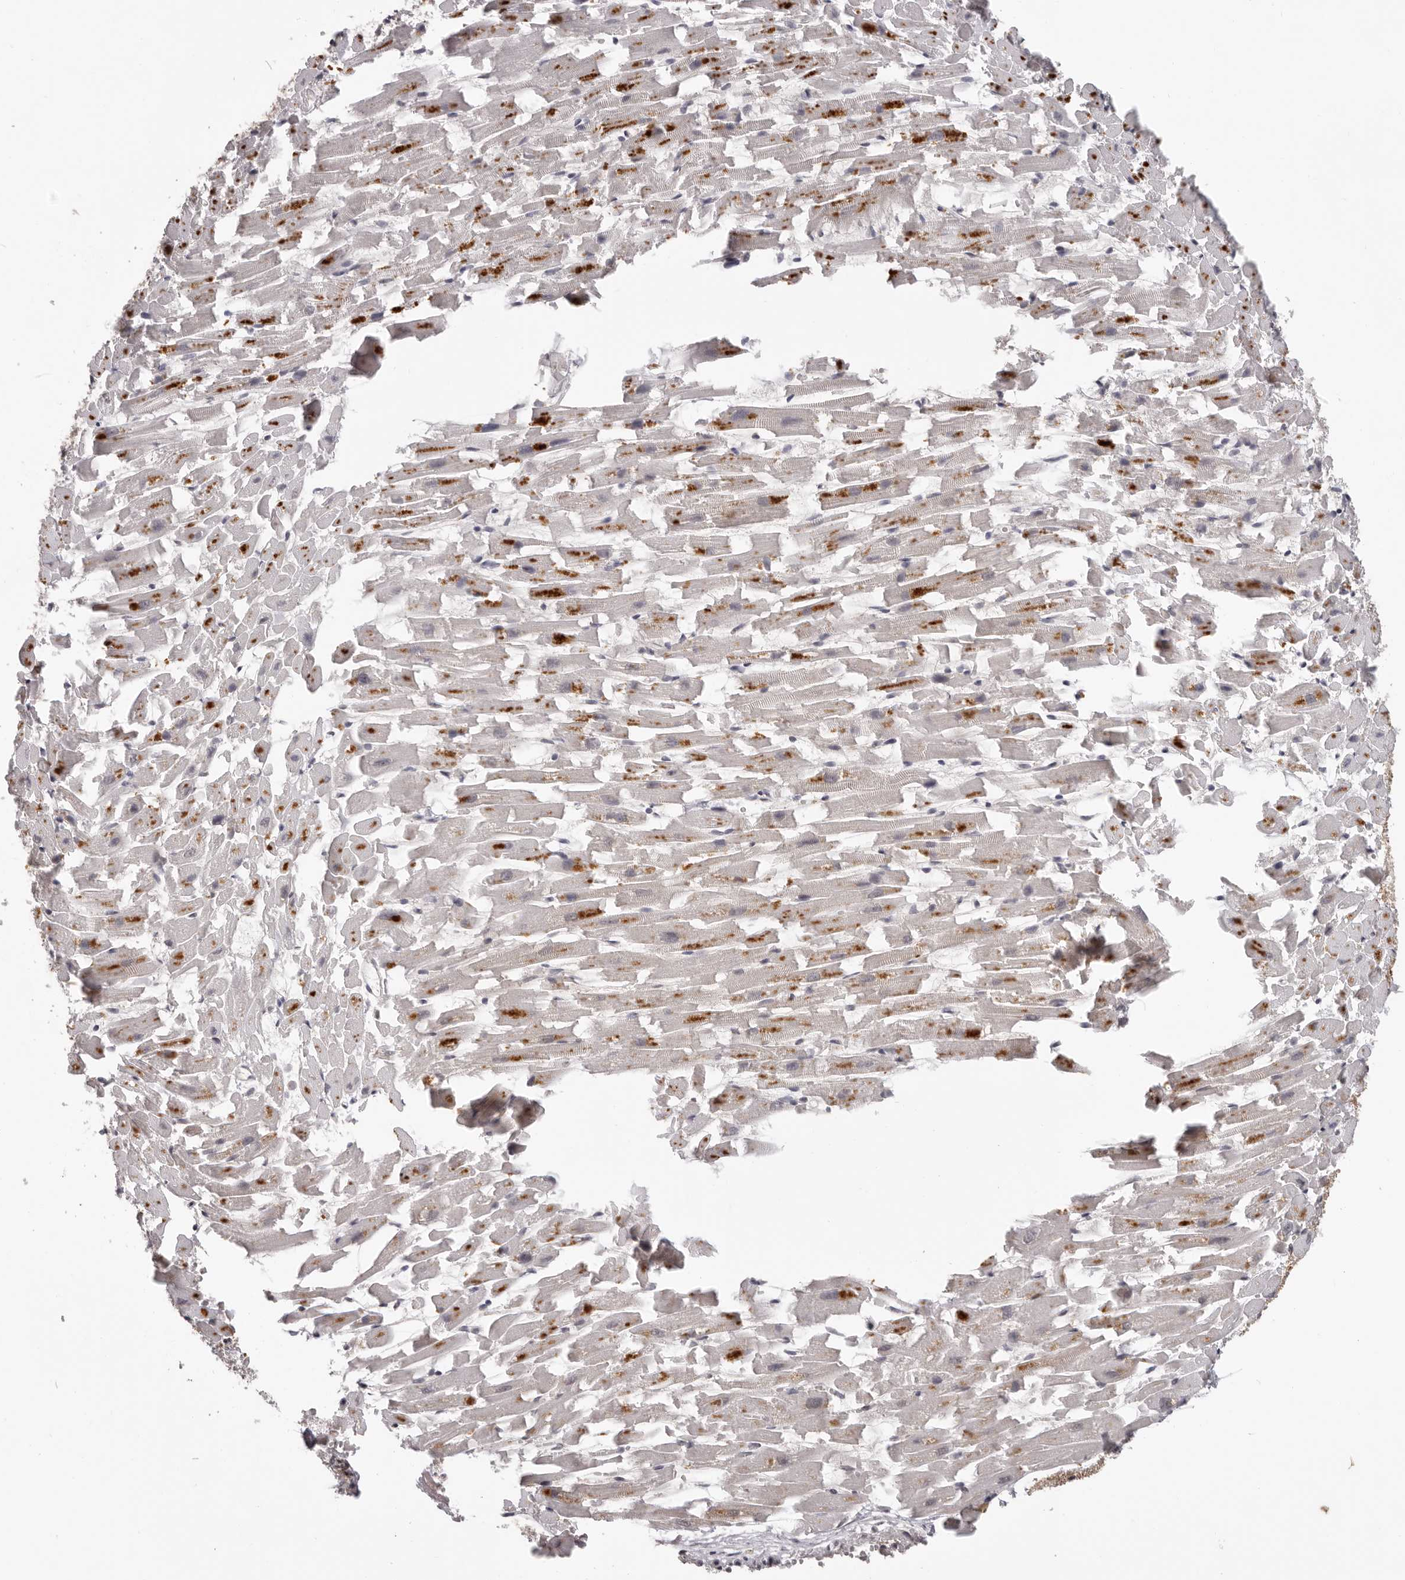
{"staining": {"intensity": "strong", "quantity": "25%-75%", "location": "cytoplasmic/membranous,nuclear"}, "tissue": "heart muscle", "cell_type": "Cardiomyocytes", "image_type": "normal", "snomed": [{"axis": "morphology", "description": "Normal tissue, NOS"}, {"axis": "topography", "description": "Heart"}], "caption": "Strong cytoplasmic/membranous,nuclear positivity for a protein is present in approximately 25%-75% of cardiomyocytes of unremarkable heart muscle using immunohistochemistry.", "gene": "TBX5", "patient": {"sex": "female", "age": 64}}